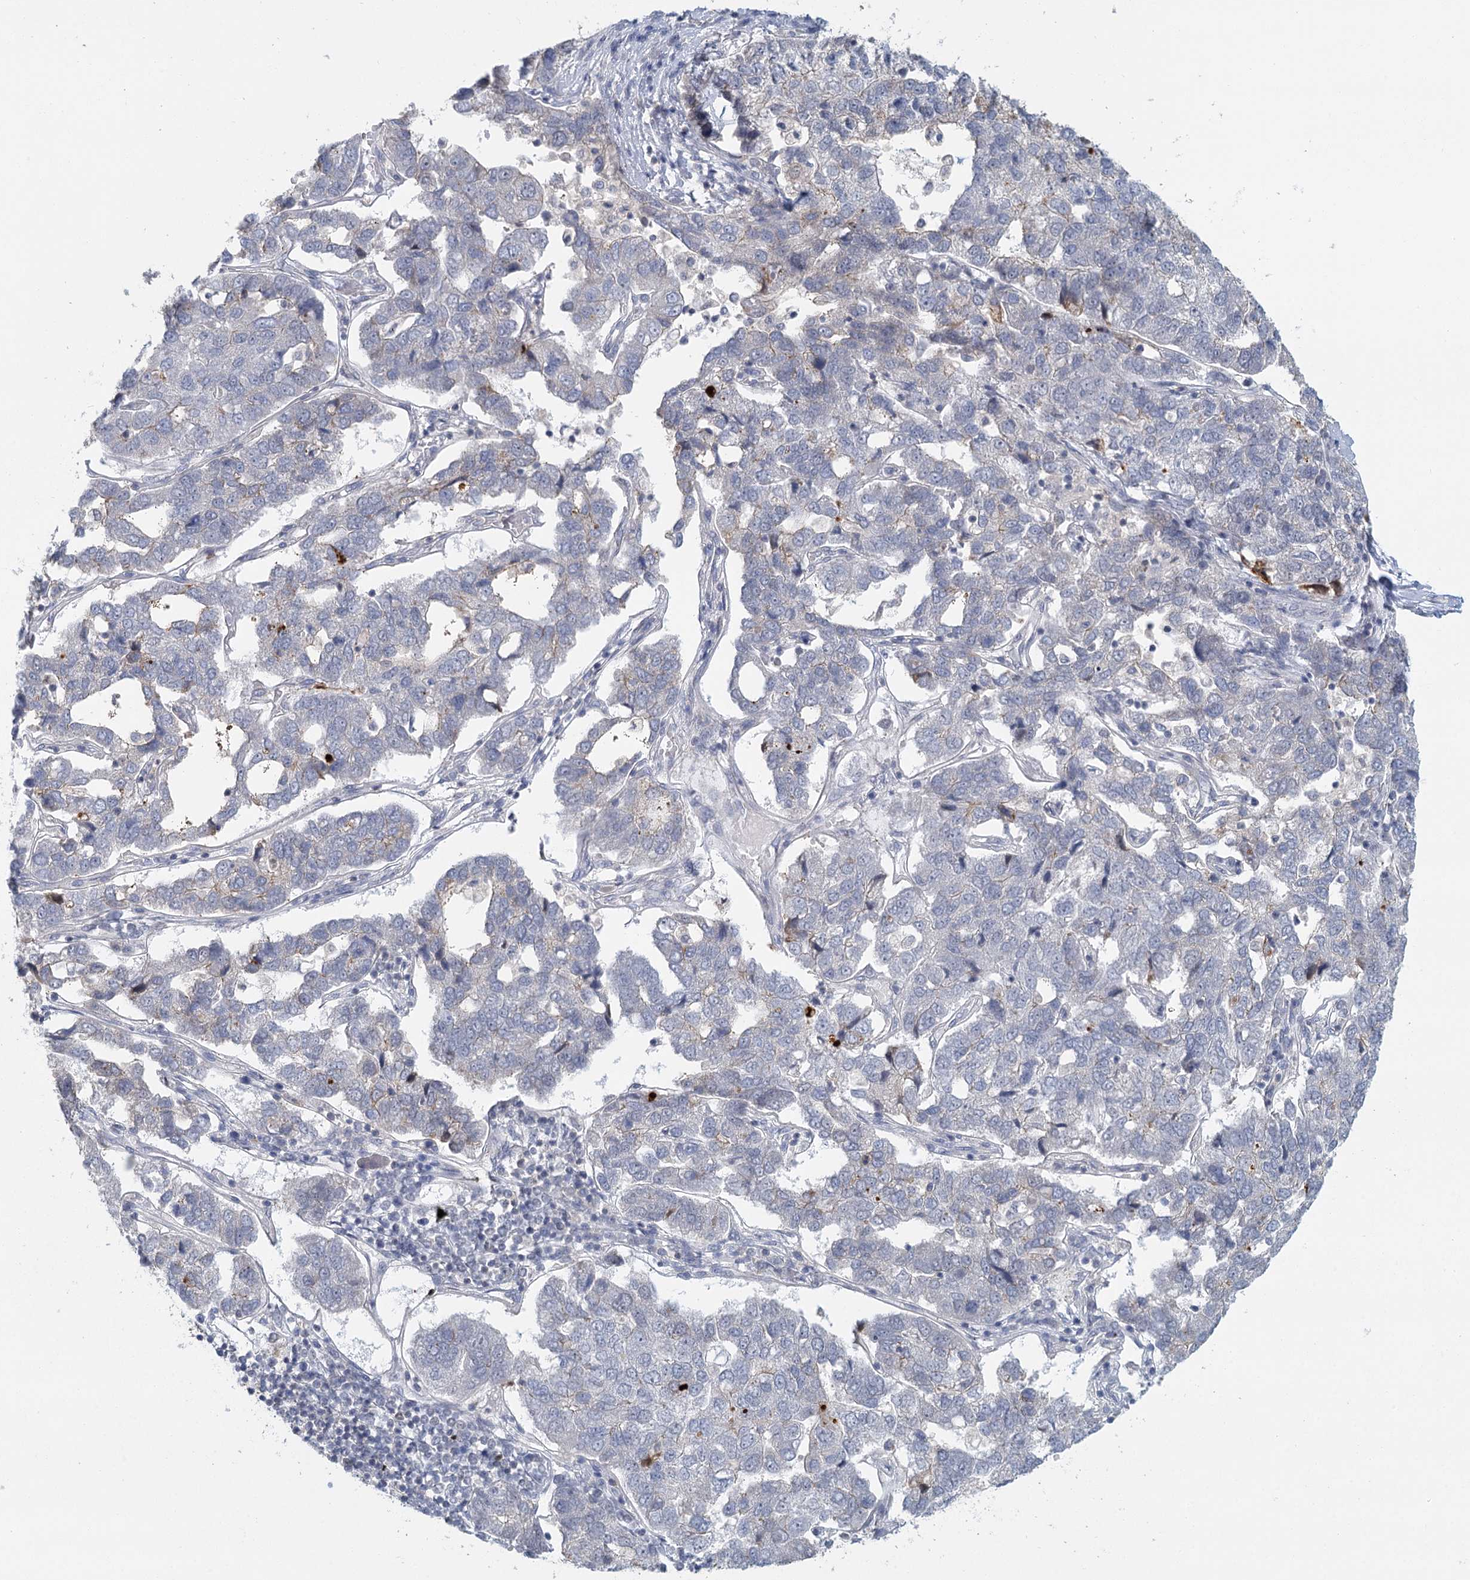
{"staining": {"intensity": "negative", "quantity": "none", "location": "none"}, "tissue": "pancreatic cancer", "cell_type": "Tumor cells", "image_type": "cancer", "snomed": [{"axis": "morphology", "description": "Adenocarcinoma, NOS"}, {"axis": "topography", "description": "Pancreas"}], "caption": "The IHC image has no significant staining in tumor cells of pancreatic cancer (adenocarcinoma) tissue.", "gene": "GPATCH11", "patient": {"sex": "female", "age": 61}}